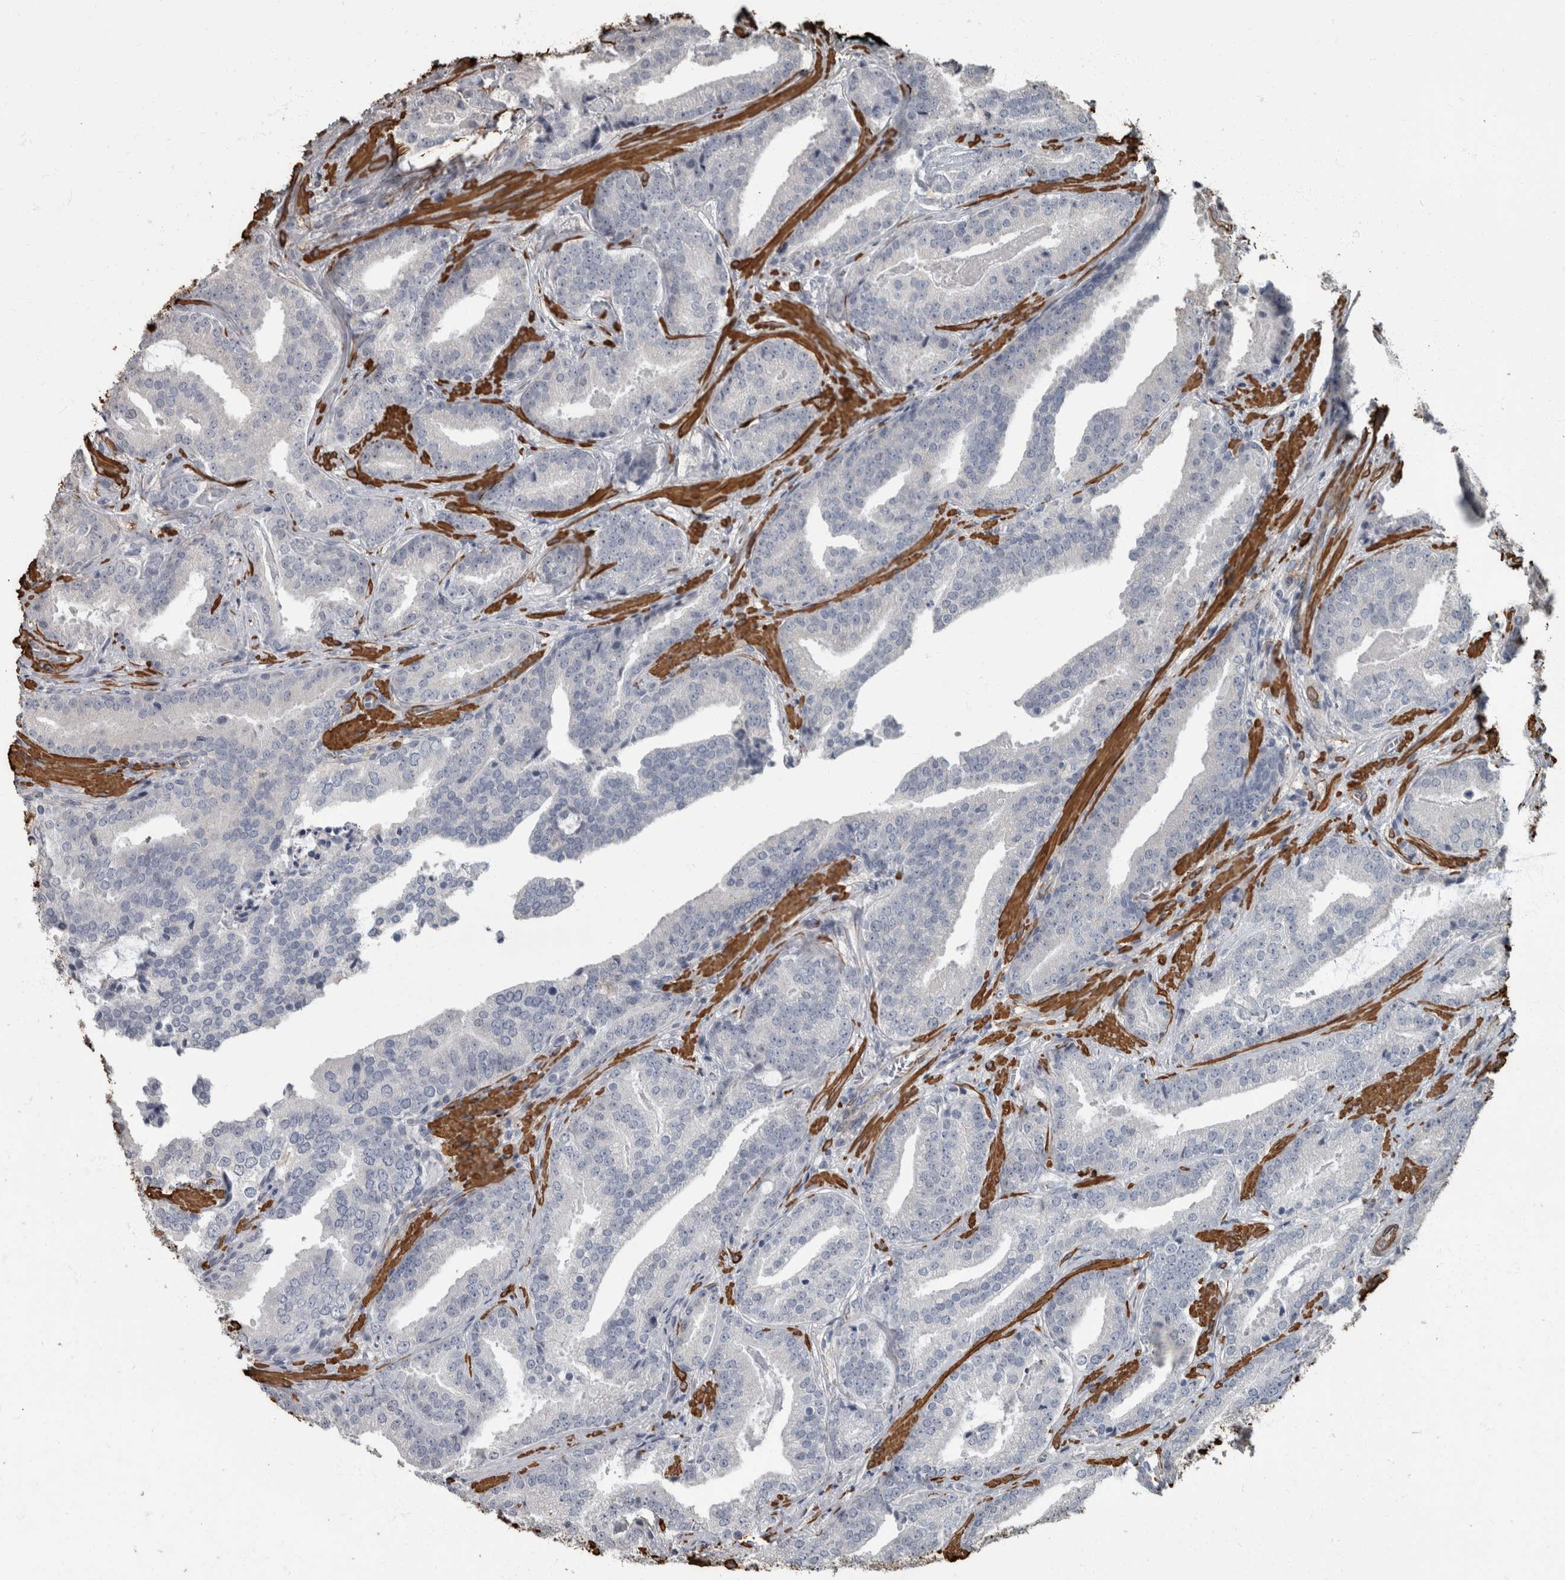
{"staining": {"intensity": "negative", "quantity": "none", "location": "none"}, "tissue": "prostate cancer", "cell_type": "Tumor cells", "image_type": "cancer", "snomed": [{"axis": "morphology", "description": "Adenocarcinoma, Low grade"}, {"axis": "topography", "description": "Prostate"}], "caption": "Tumor cells show no significant positivity in low-grade adenocarcinoma (prostate).", "gene": "MASTL", "patient": {"sex": "male", "age": 67}}